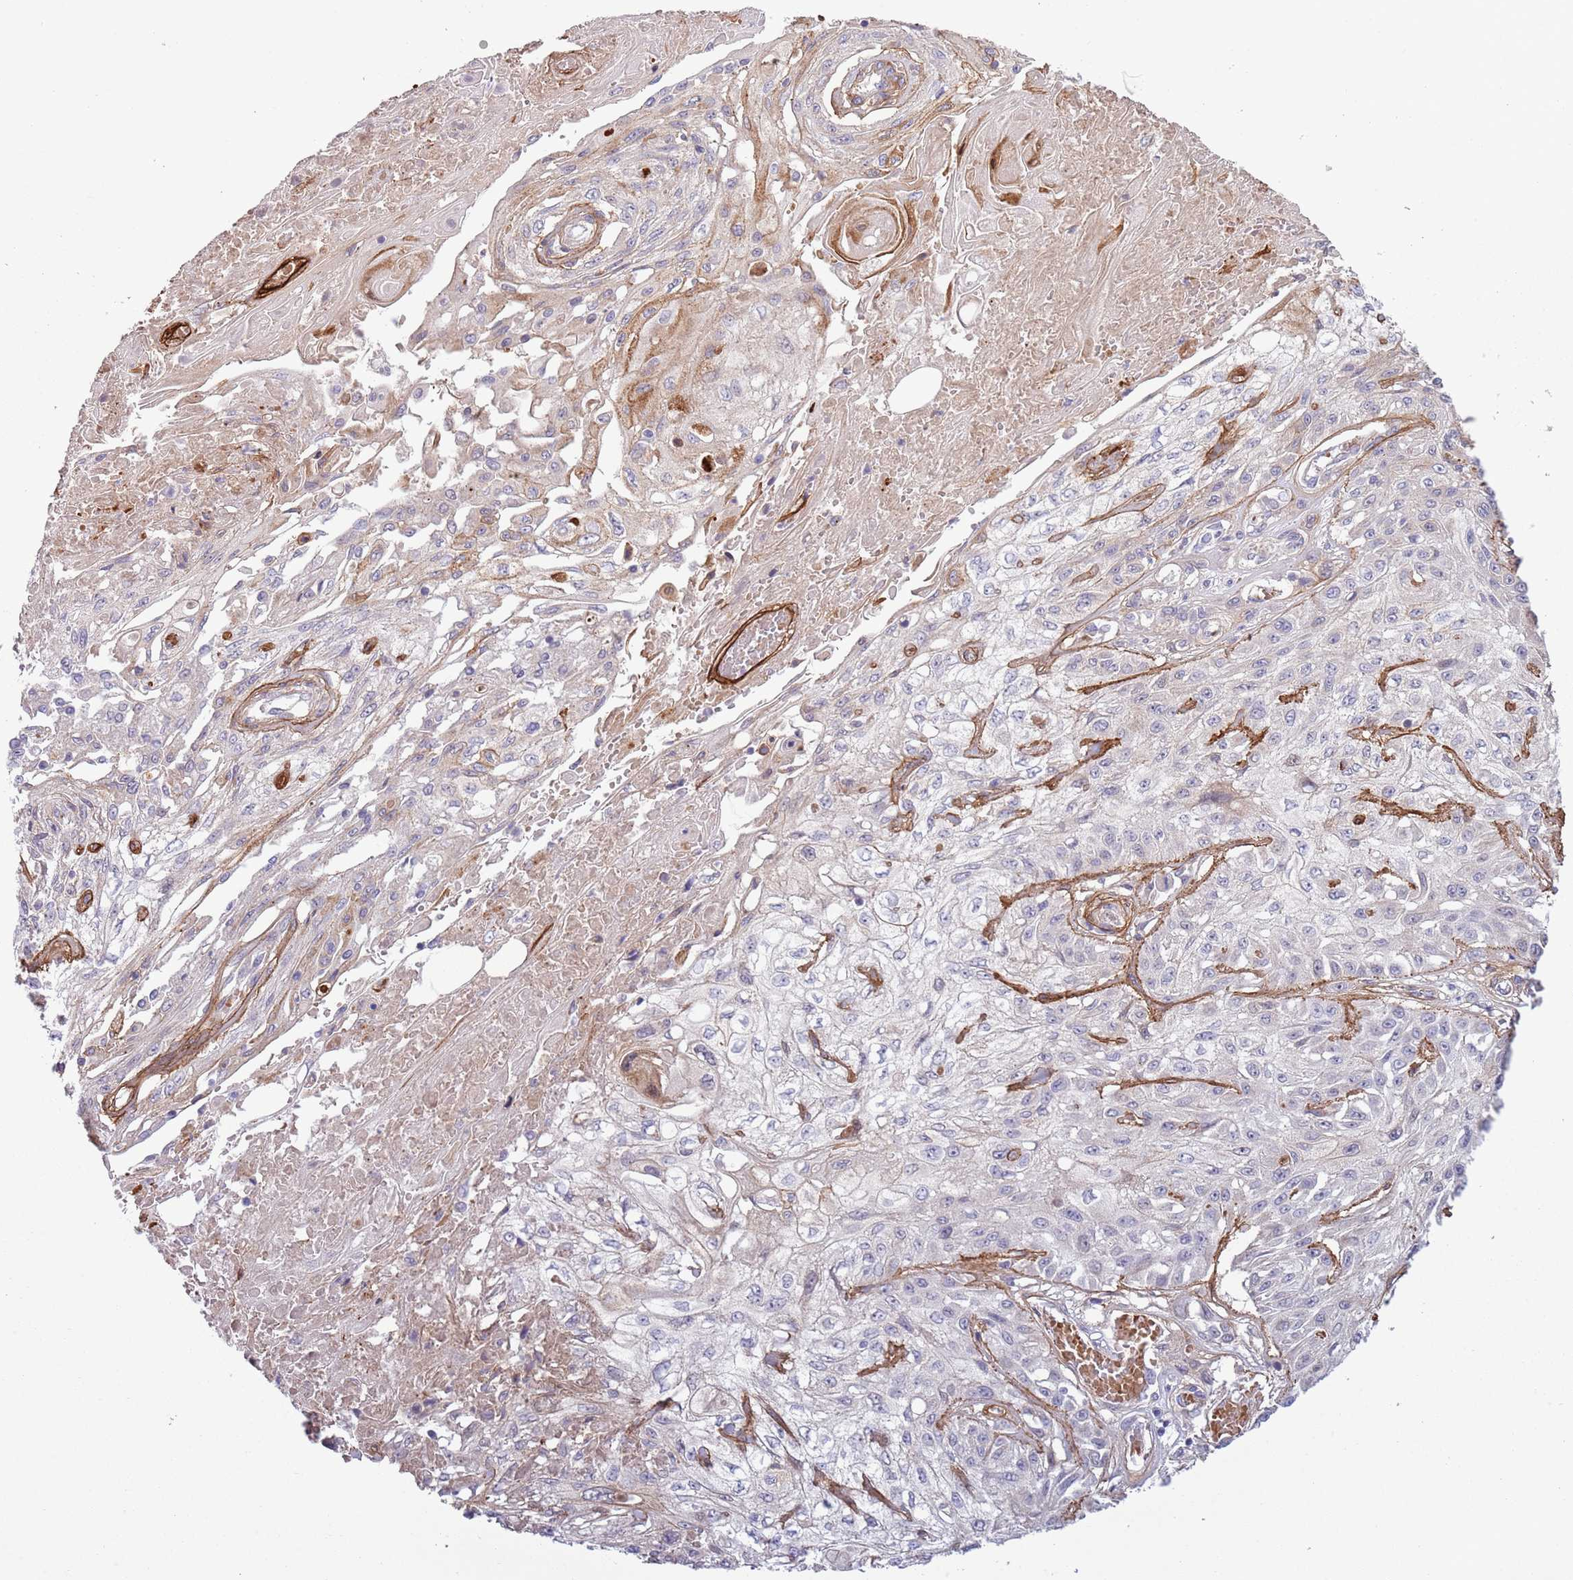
{"staining": {"intensity": "negative", "quantity": "none", "location": "none"}, "tissue": "skin cancer", "cell_type": "Tumor cells", "image_type": "cancer", "snomed": [{"axis": "morphology", "description": "Squamous cell carcinoma, NOS"}, {"axis": "morphology", "description": "Squamous cell carcinoma, metastatic, NOS"}, {"axis": "topography", "description": "Skin"}, {"axis": "topography", "description": "Lymph node"}], "caption": "Immunohistochemistry (IHC) of human metastatic squamous cell carcinoma (skin) demonstrates no expression in tumor cells.", "gene": "TINAGL1", "patient": {"sex": "male", "age": 75}}